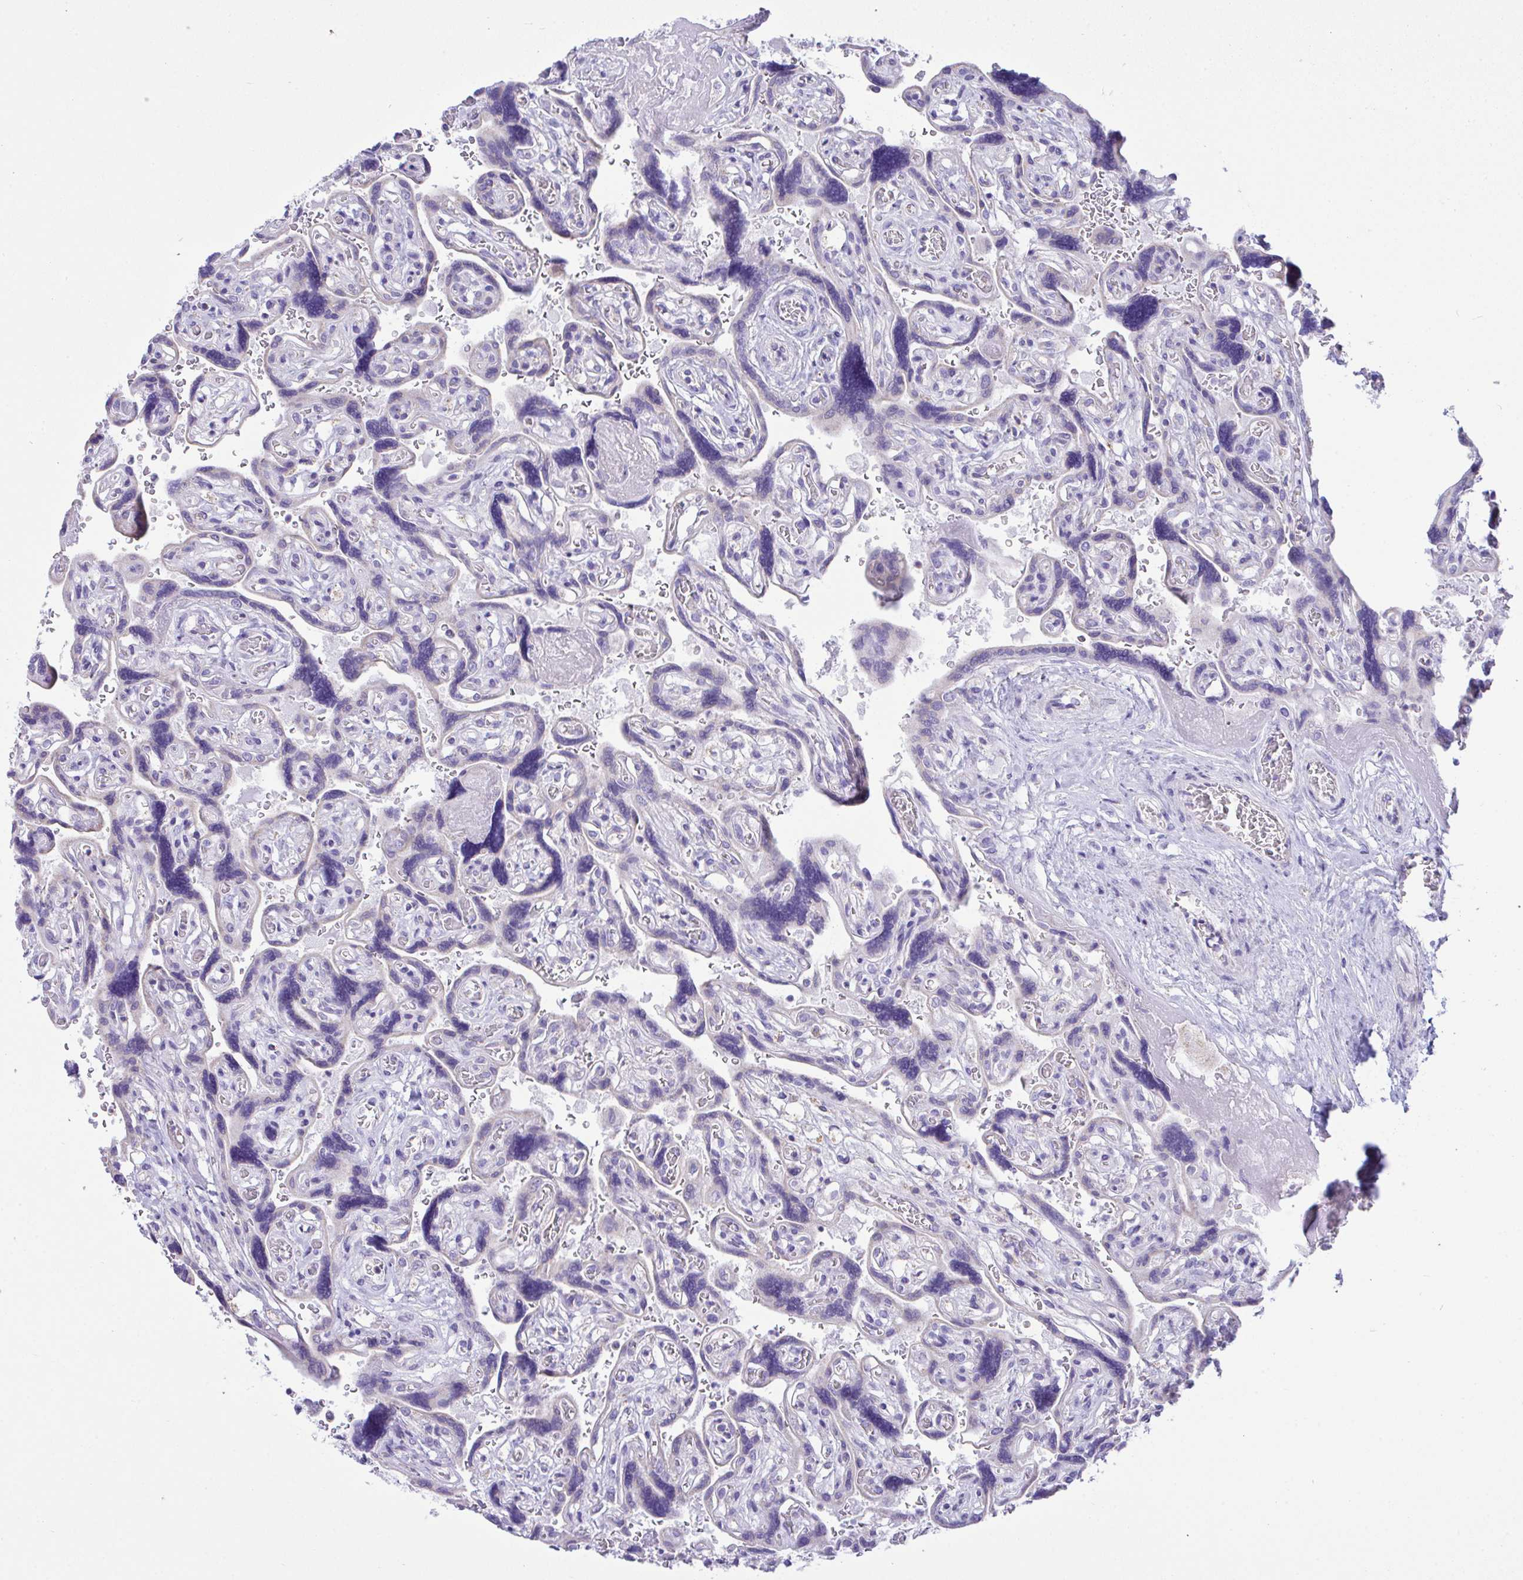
{"staining": {"intensity": "negative", "quantity": "none", "location": "none"}, "tissue": "placenta", "cell_type": "Decidual cells", "image_type": "normal", "snomed": [{"axis": "morphology", "description": "Normal tissue, NOS"}, {"axis": "topography", "description": "Placenta"}], "caption": "This photomicrograph is of unremarkable placenta stained with IHC to label a protein in brown with the nuclei are counter-stained blue. There is no staining in decidual cells. The staining was performed using DAB to visualize the protein expression in brown, while the nuclei were stained in blue with hematoxylin (Magnification: 20x).", "gene": "NLRP8", "patient": {"sex": "female", "age": 32}}